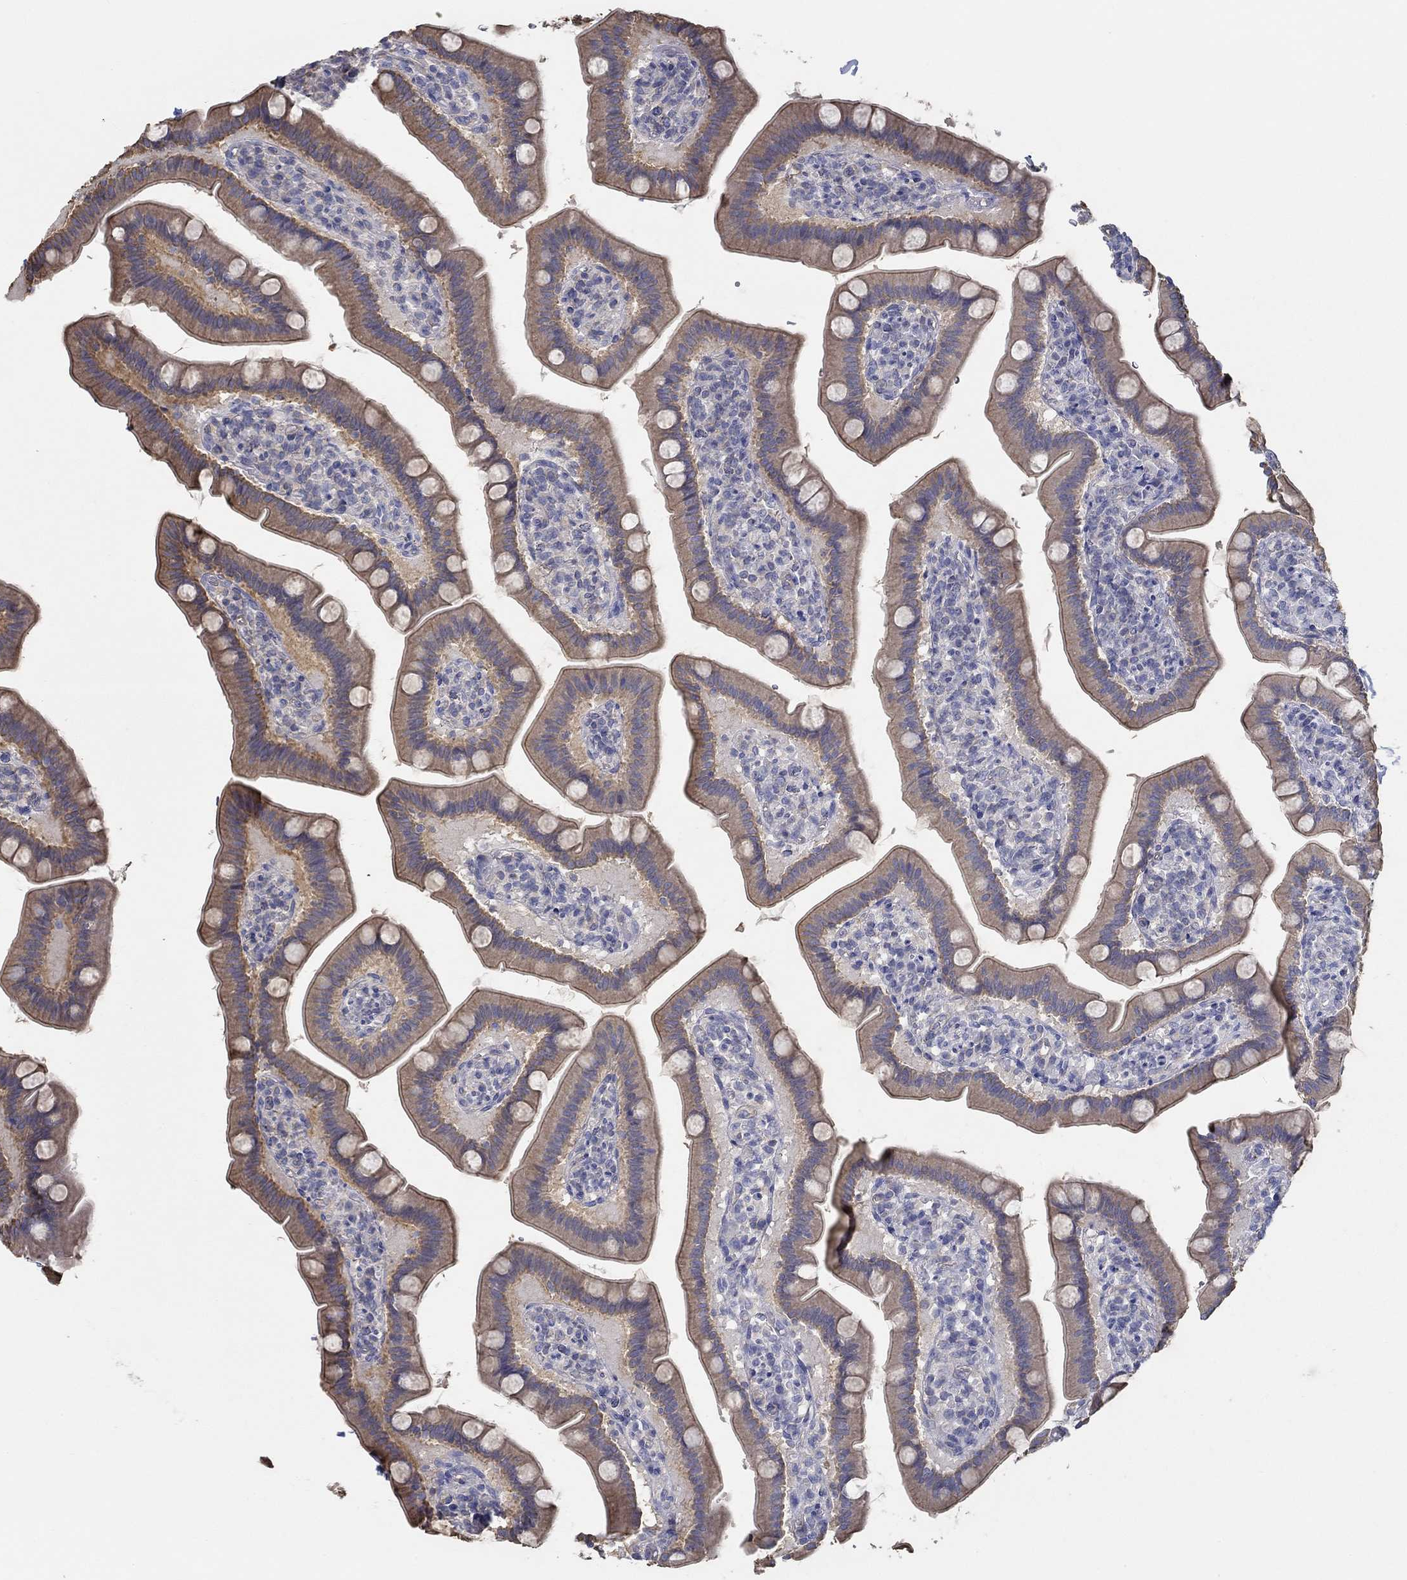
{"staining": {"intensity": "weak", "quantity": "25%-75%", "location": "cytoplasmic/membranous"}, "tissue": "small intestine", "cell_type": "Glandular cells", "image_type": "normal", "snomed": [{"axis": "morphology", "description": "Normal tissue, NOS"}, {"axis": "topography", "description": "Small intestine"}], "caption": "Immunohistochemistry photomicrograph of unremarkable small intestine: small intestine stained using immunohistochemistry displays low levels of weak protein expression localized specifically in the cytoplasmic/membranous of glandular cells, appearing as a cytoplasmic/membranous brown color.", "gene": "BBOF1", "patient": {"sex": "male", "age": 66}}